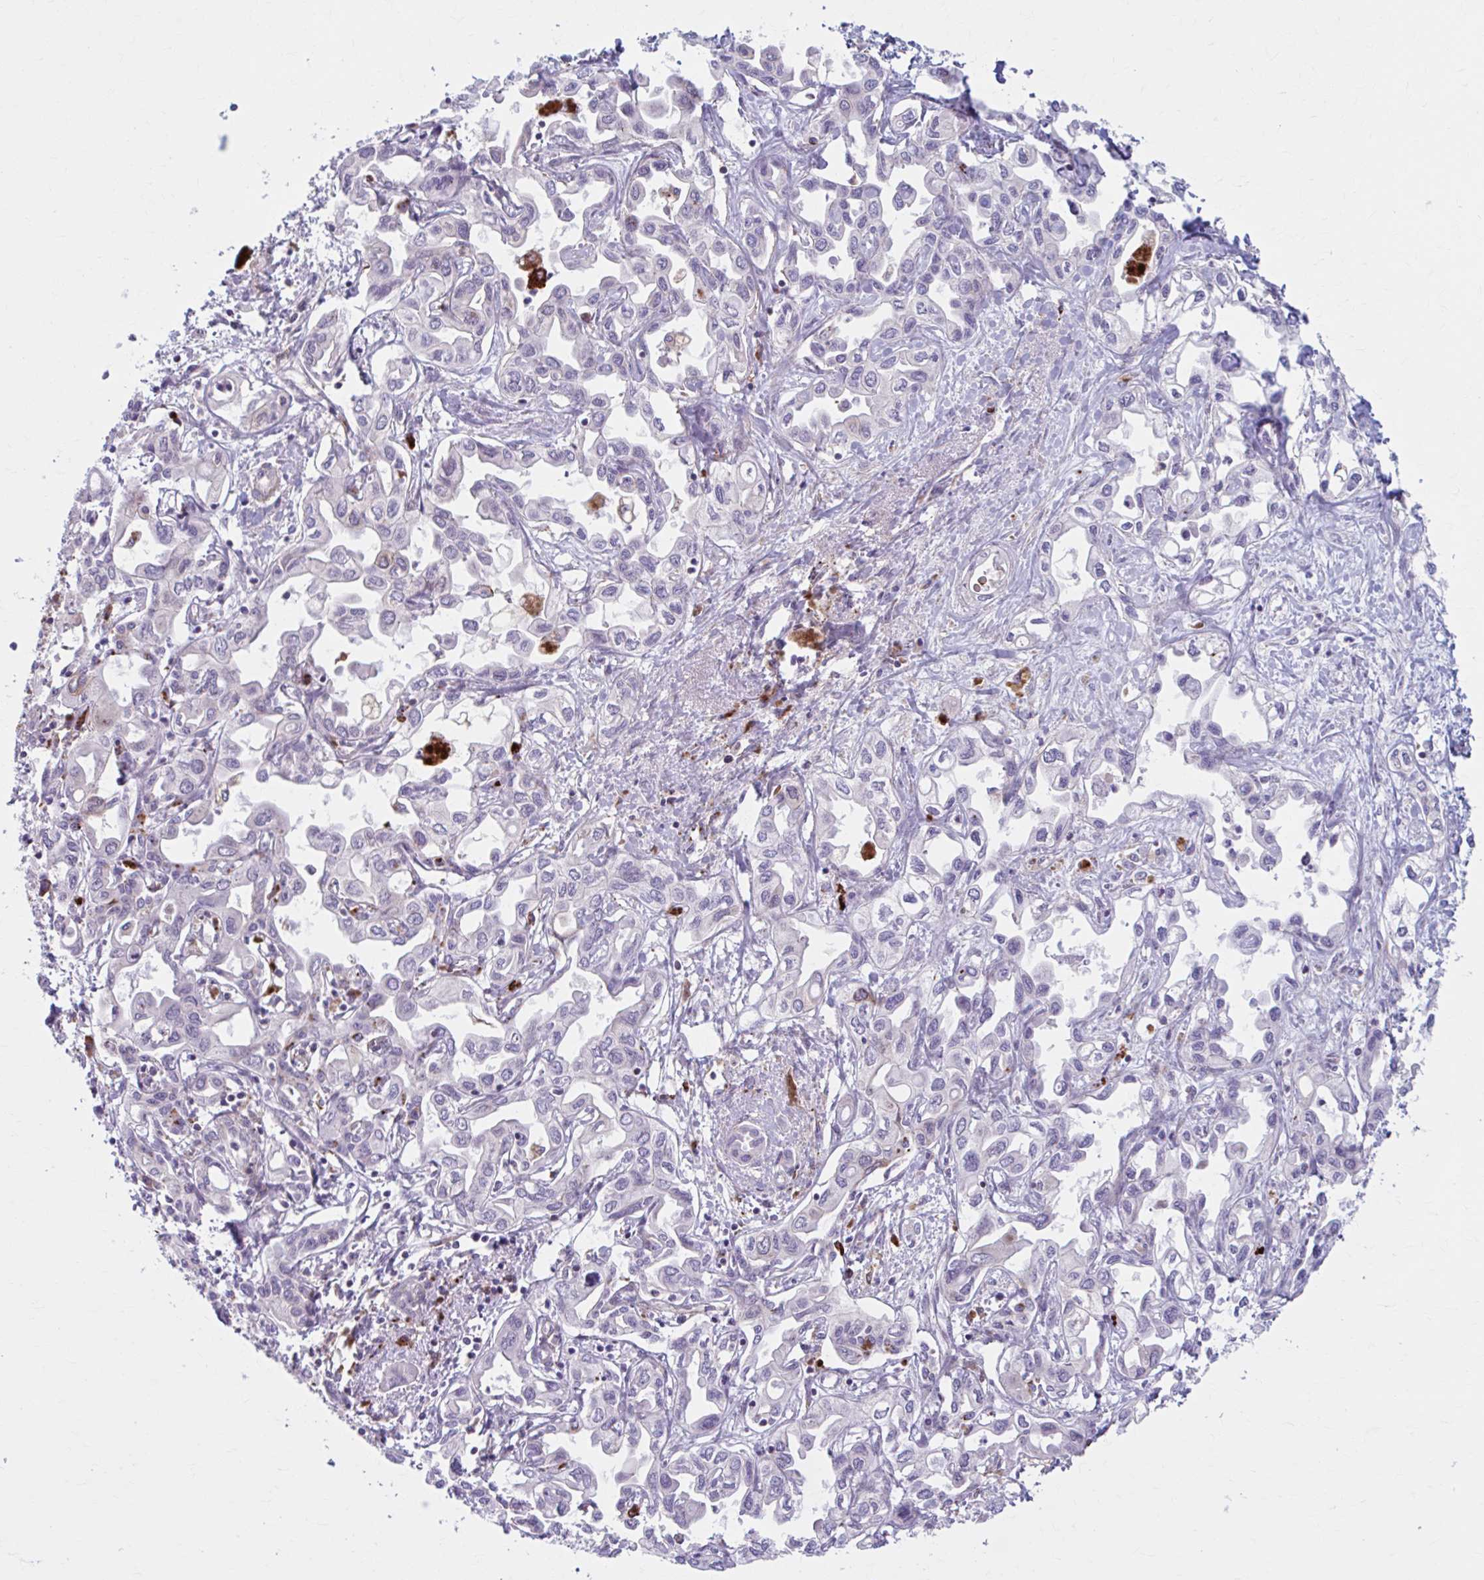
{"staining": {"intensity": "negative", "quantity": "none", "location": "none"}, "tissue": "liver cancer", "cell_type": "Tumor cells", "image_type": "cancer", "snomed": [{"axis": "morphology", "description": "Cholangiocarcinoma"}, {"axis": "topography", "description": "Liver"}], "caption": "Immunohistochemistry of liver cancer (cholangiocarcinoma) exhibits no staining in tumor cells.", "gene": "ADAT3", "patient": {"sex": "female", "age": 64}}